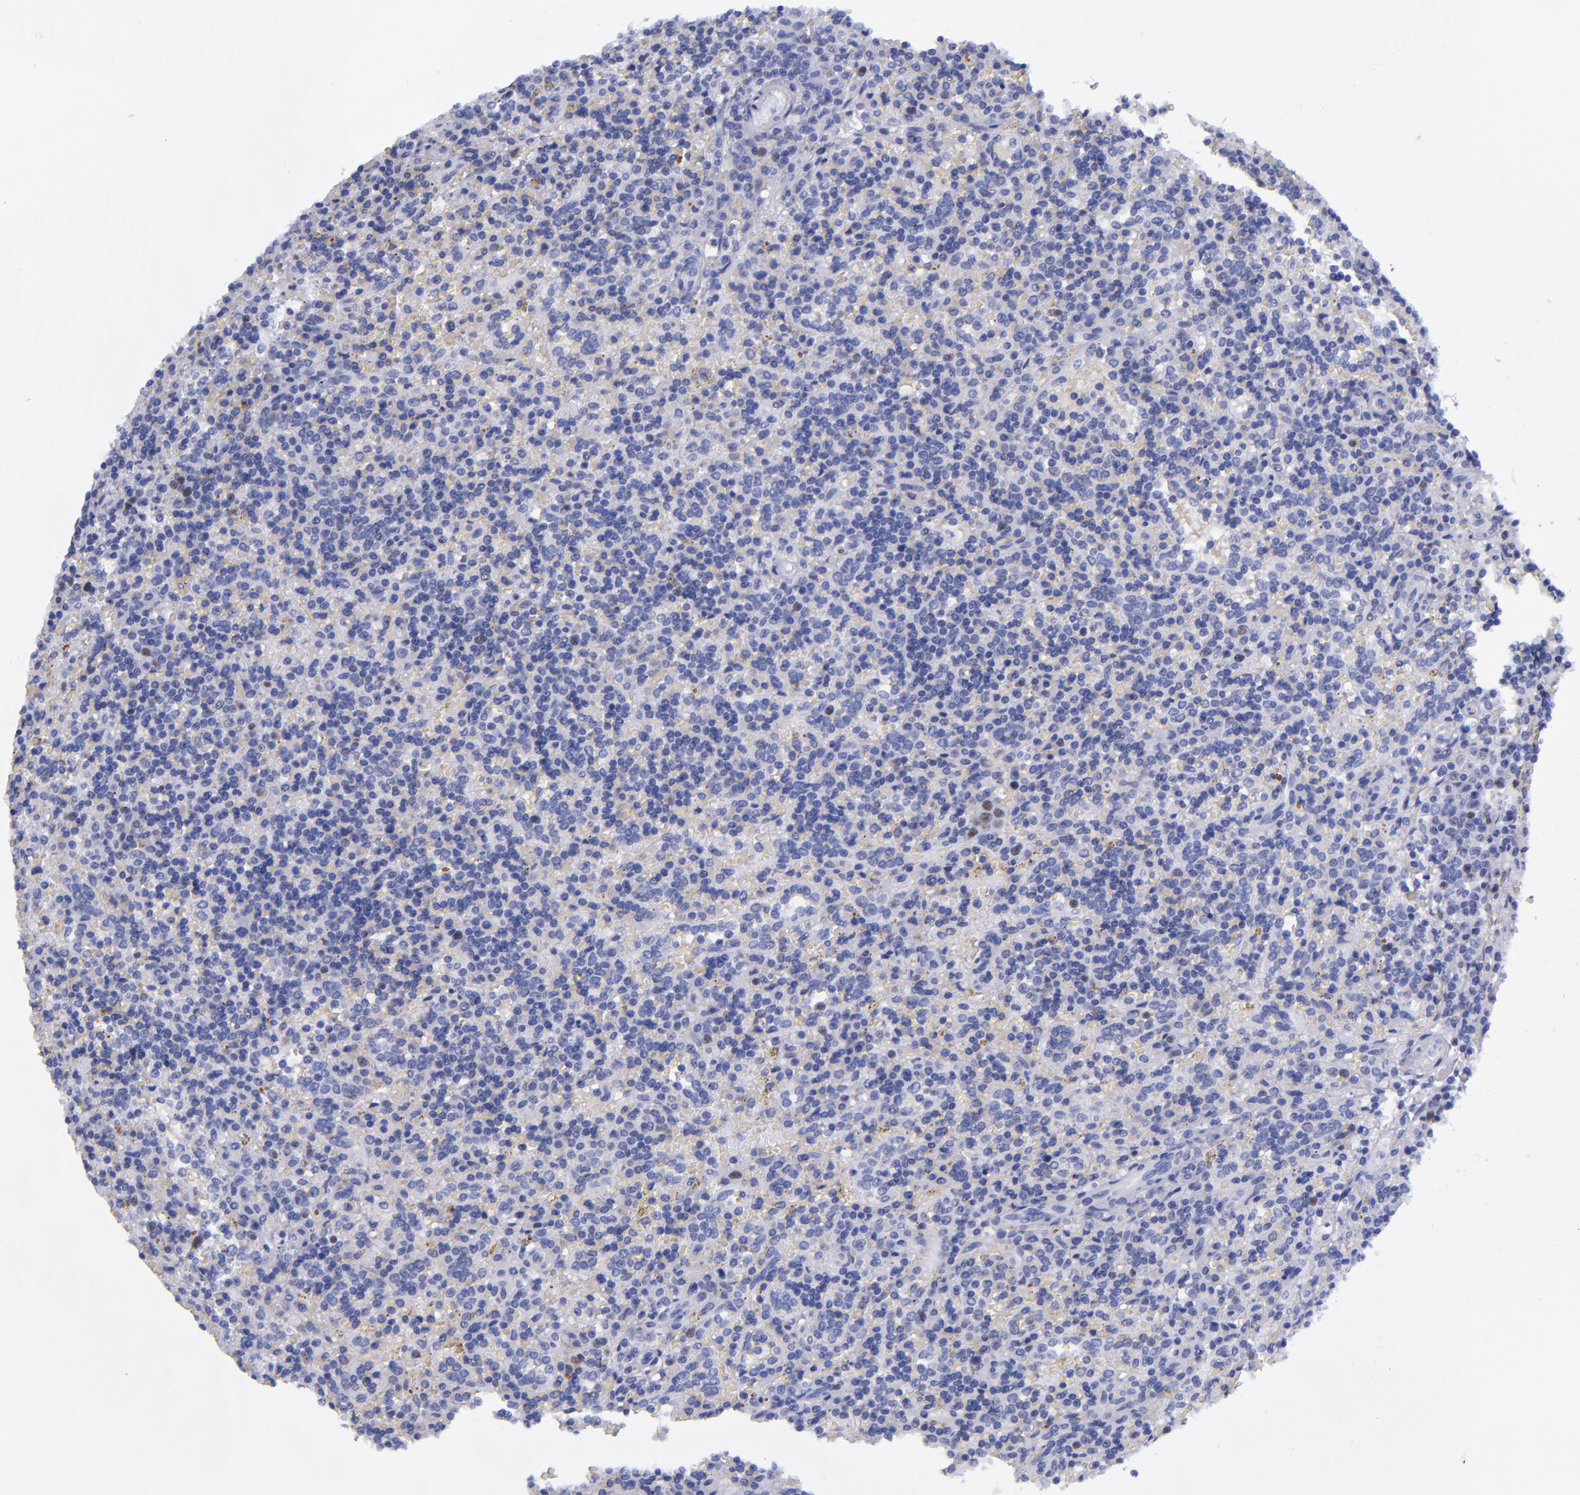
{"staining": {"intensity": "negative", "quantity": "none", "location": "none"}, "tissue": "lymphoma", "cell_type": "Tumor cells", "image_type": "cancer", "snomed": [{"axis": "morphology", "description": "Malignant lymphoma, non-Hodgkin's type, Low grade"}, {"axis": "topography", "description": "Spleen"}], "caption": "Protein analysis of lymphoma reveals no significant positivity in tumor cells.", "gene": "MCM7", "patient": {"sex": "male", "age": 67}}